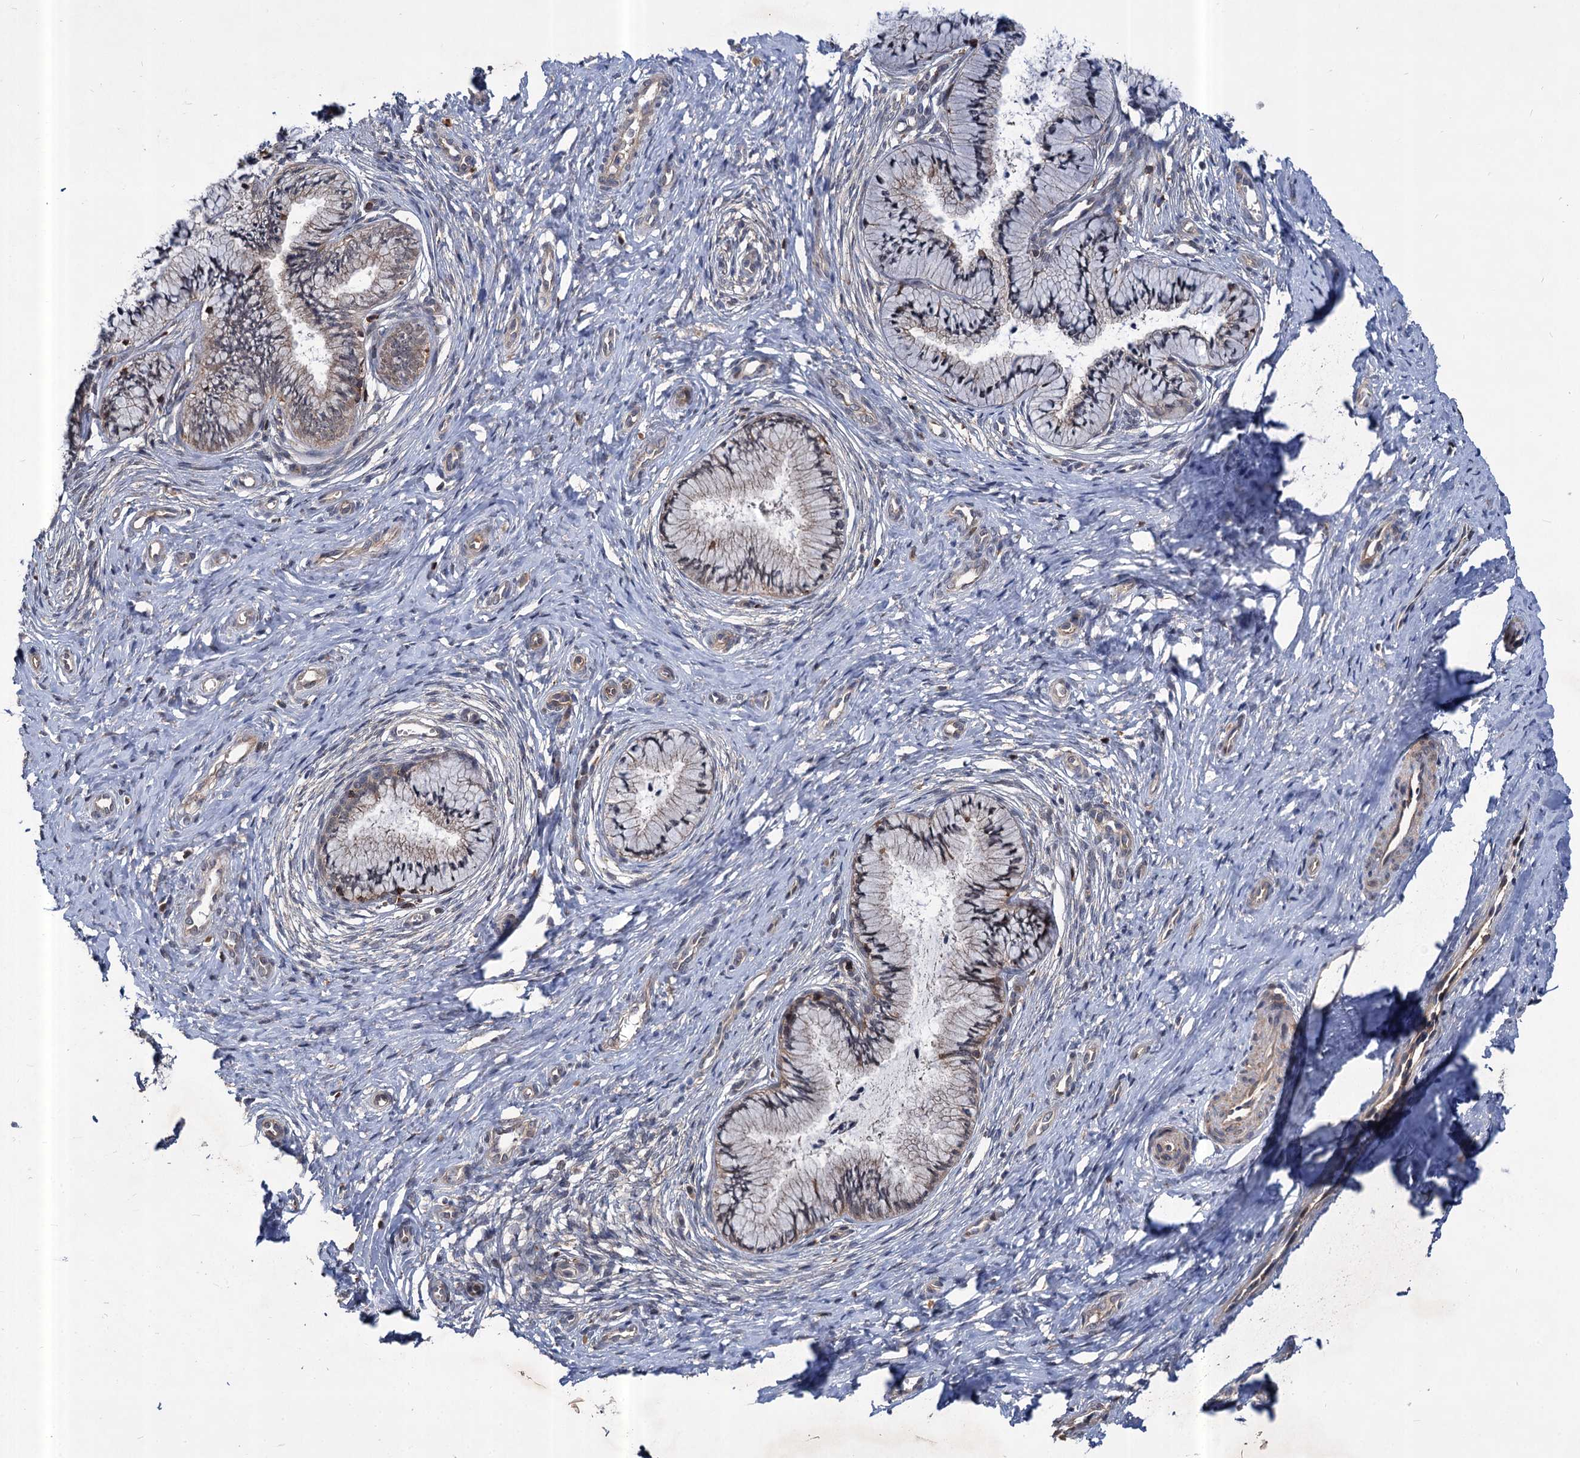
{"staining": {"intensity": "weak", "quantity": "25%-75%", "location": "cytoplasmic/membranous"}, "tissue": "cervix", "cell_type": "Glandular cells", "image_type": "normal", "snomed": [{"axis": "morphology", "description": "Normal tissue, NOS"}, {"axis": "topography", "description": "Cervix"}], "caption": "Normal cervix displays weak cytoplasmic/membranous positivity in about 25%-75% of glandular cells, visualized by immunohistochemistry.", "gene": "ABLIM1", "patient": {"sex": "female", "age": 36}}